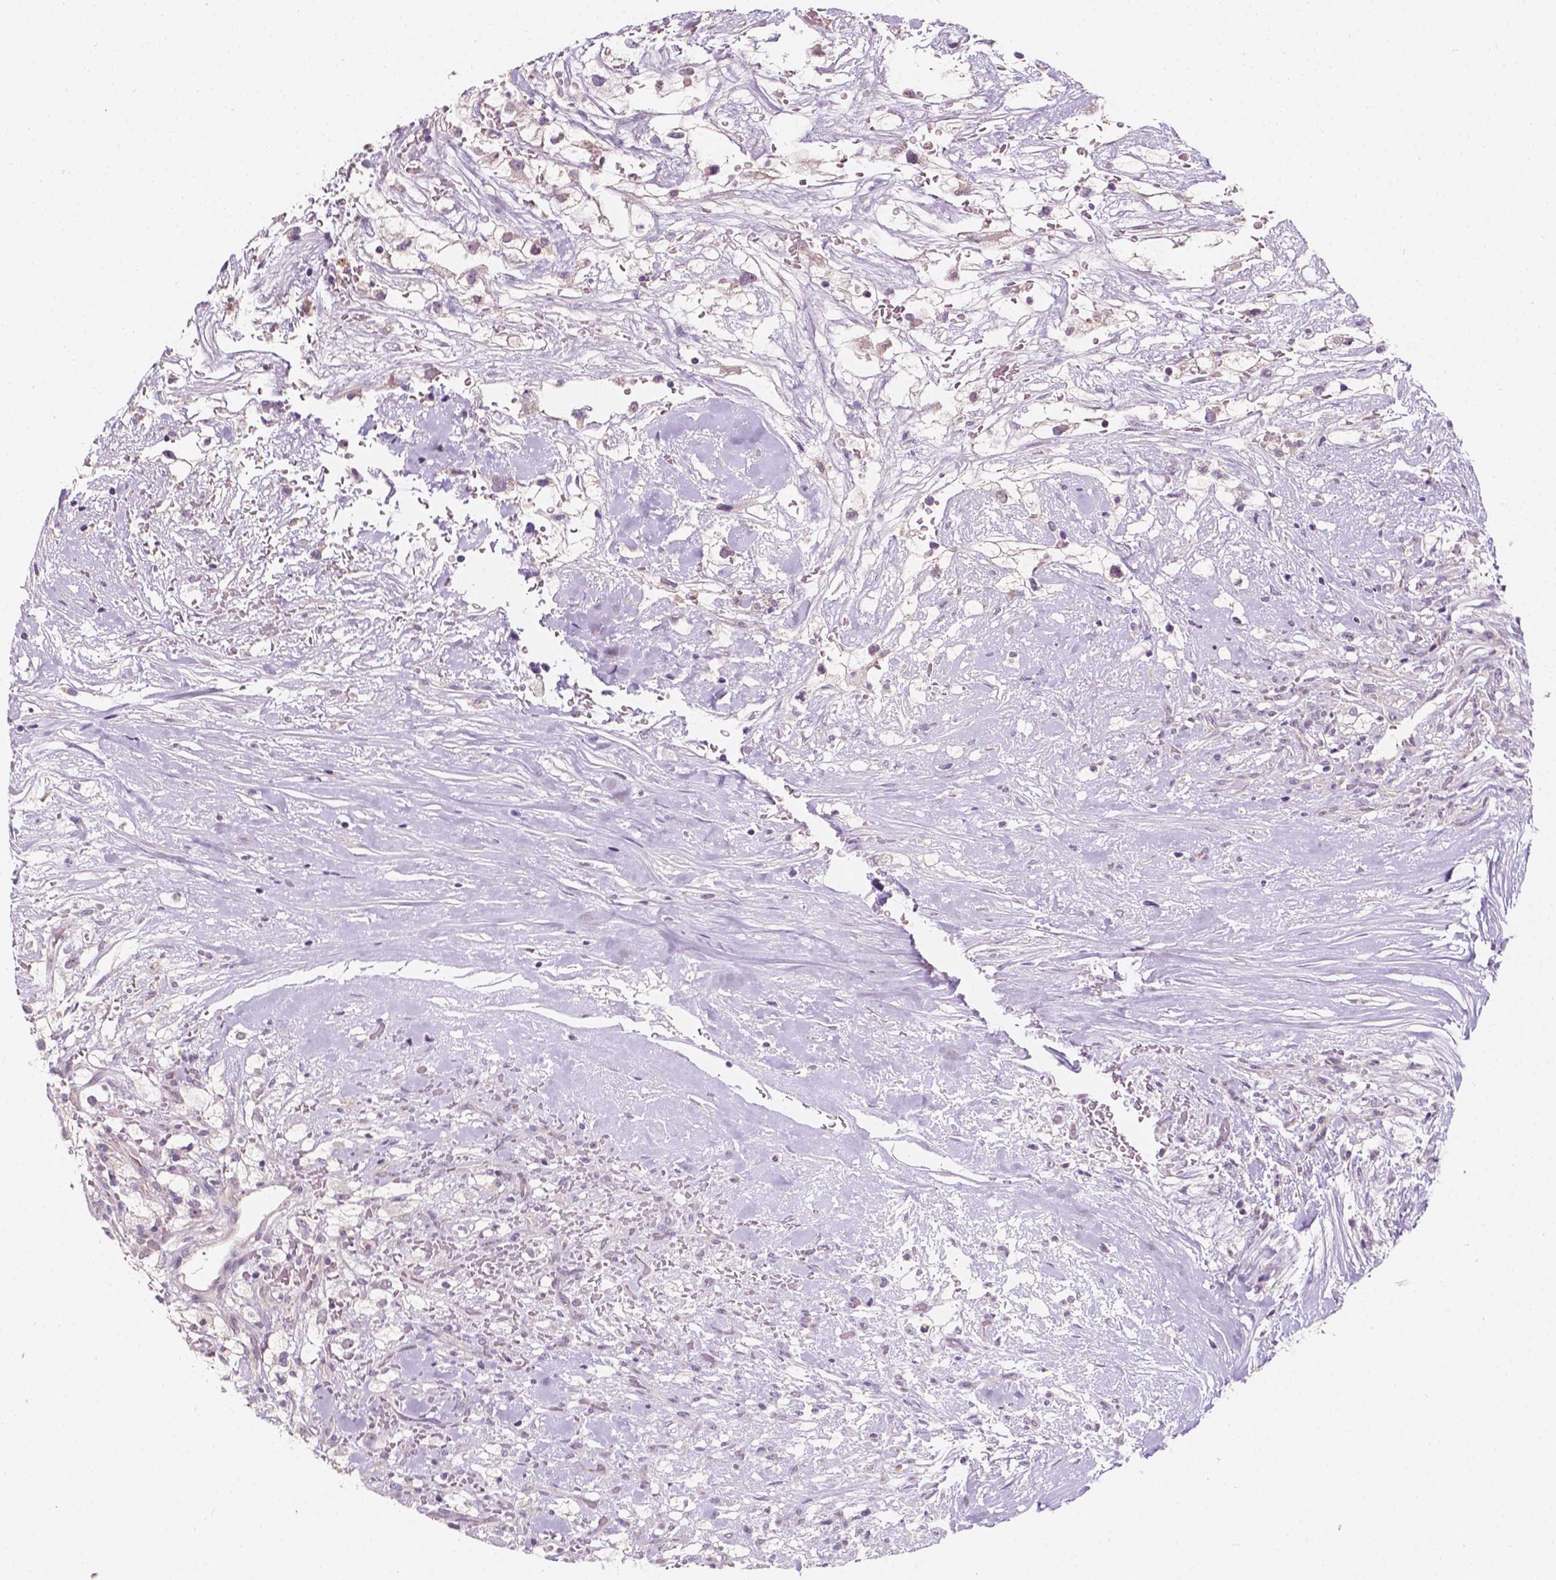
{"staining": {"intensity": "negative", "quantity": "none", "location": "none"}, "tissue": "renal cancer", "cell_type": "Tumor cells", "image_type": "cancer", "snomed": [{"axis": "morphology", "description": "Adenocarcinoma, NOS"}, {"axis": "topography", "description": "Kidney"}], "caption": "A high-resolution micrograph shows IHC staining of renal adenocarcinoma, which displays no significant expression in tumor cells.", "gene": "SIRT2", "patient": {"sex": "male", "age": 59}}